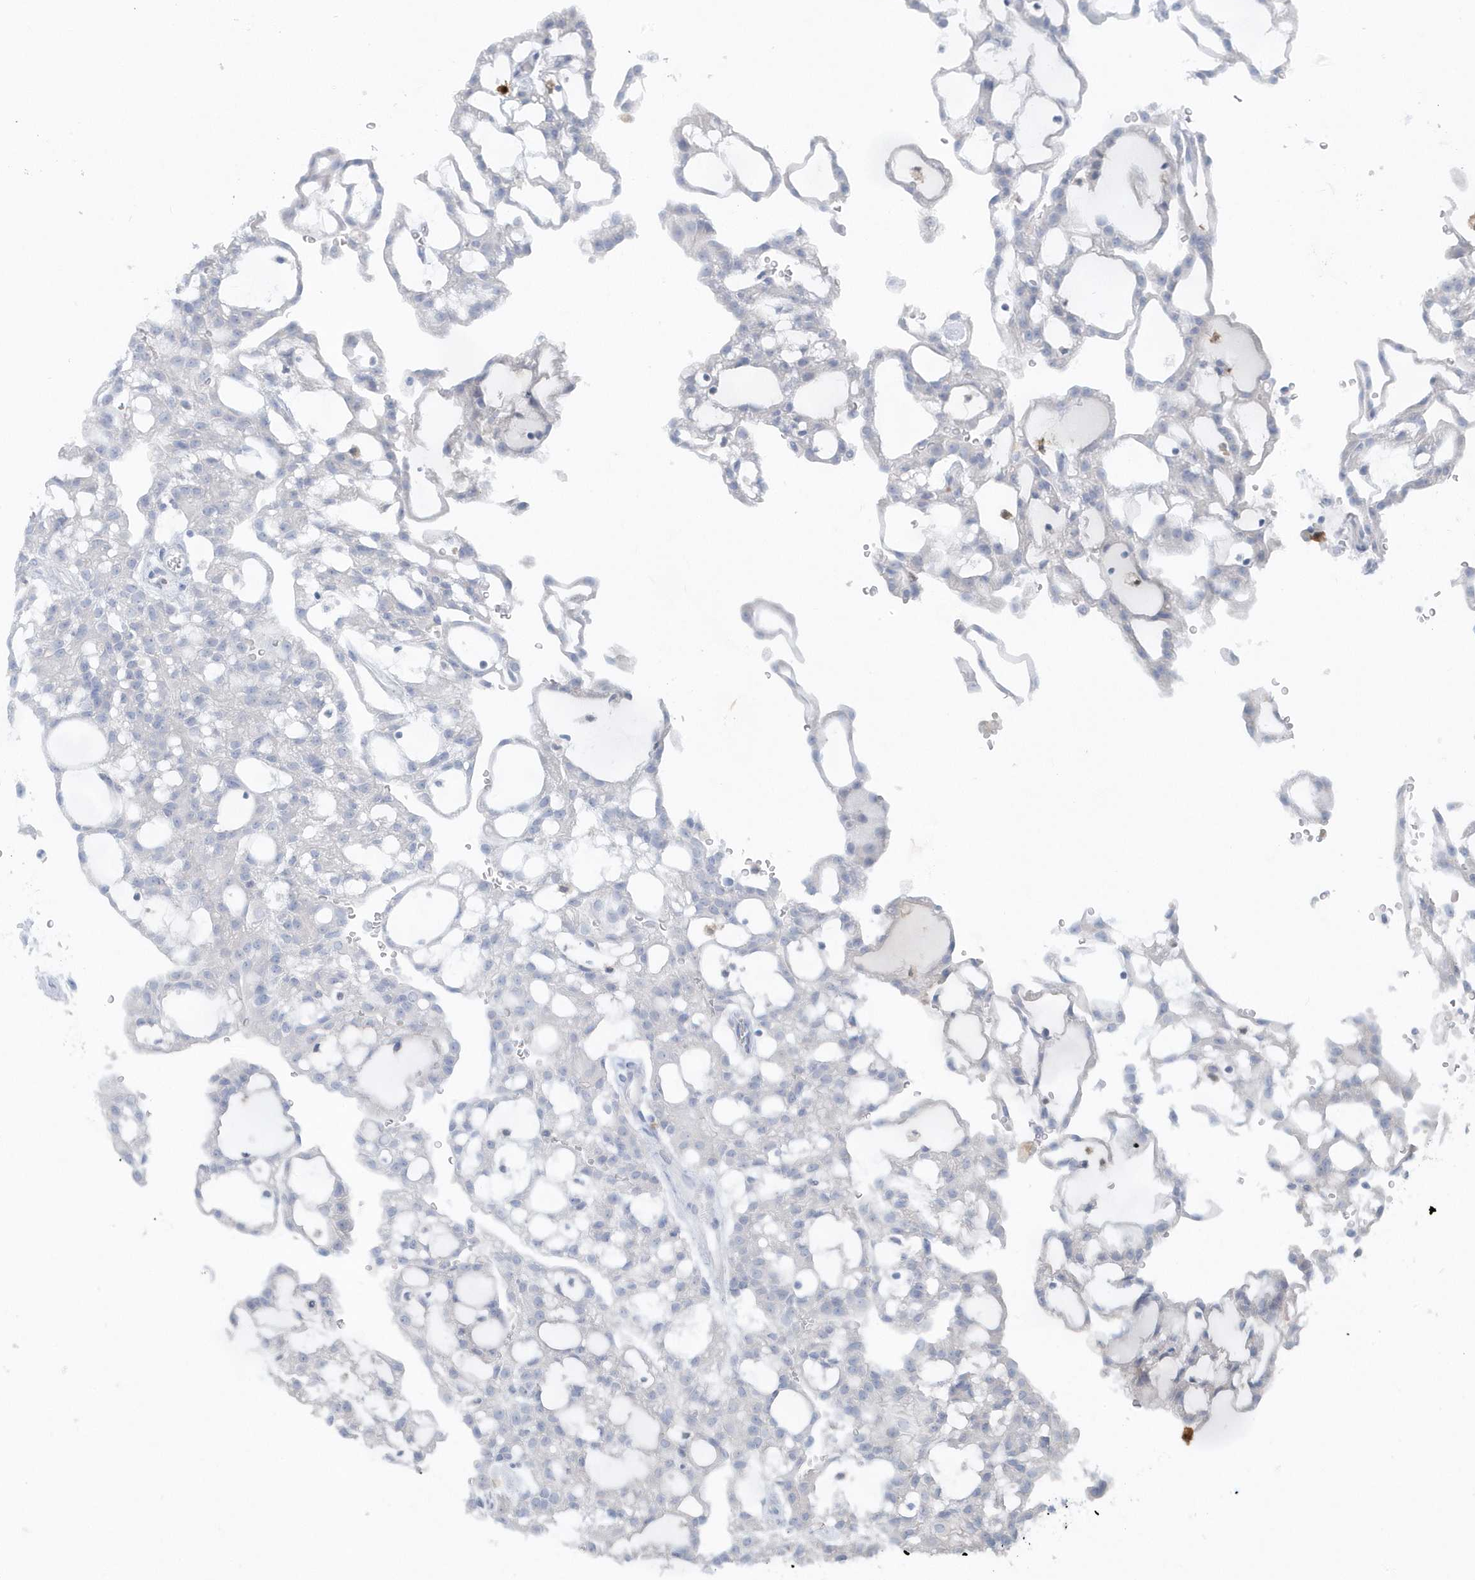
{"staining": {"intensity": "negative", "quantity": "none", "location": "none"}, "tissue": "renal cancer", "cell_type": "Tumor cells", "image_type": "cancer", "snomed": [{"axis": "morphology", "description": "Adenocarcinoma, NOS"}, {"axis": "topography", "description": "Kidney"}], "caption": "This is a image of immunohistochemistry (IHC) staining of renal cancer, which shows no positivity in tumor cells.", "gene": "FAM98A", "patient": {"sex": "male", "age": 63}}